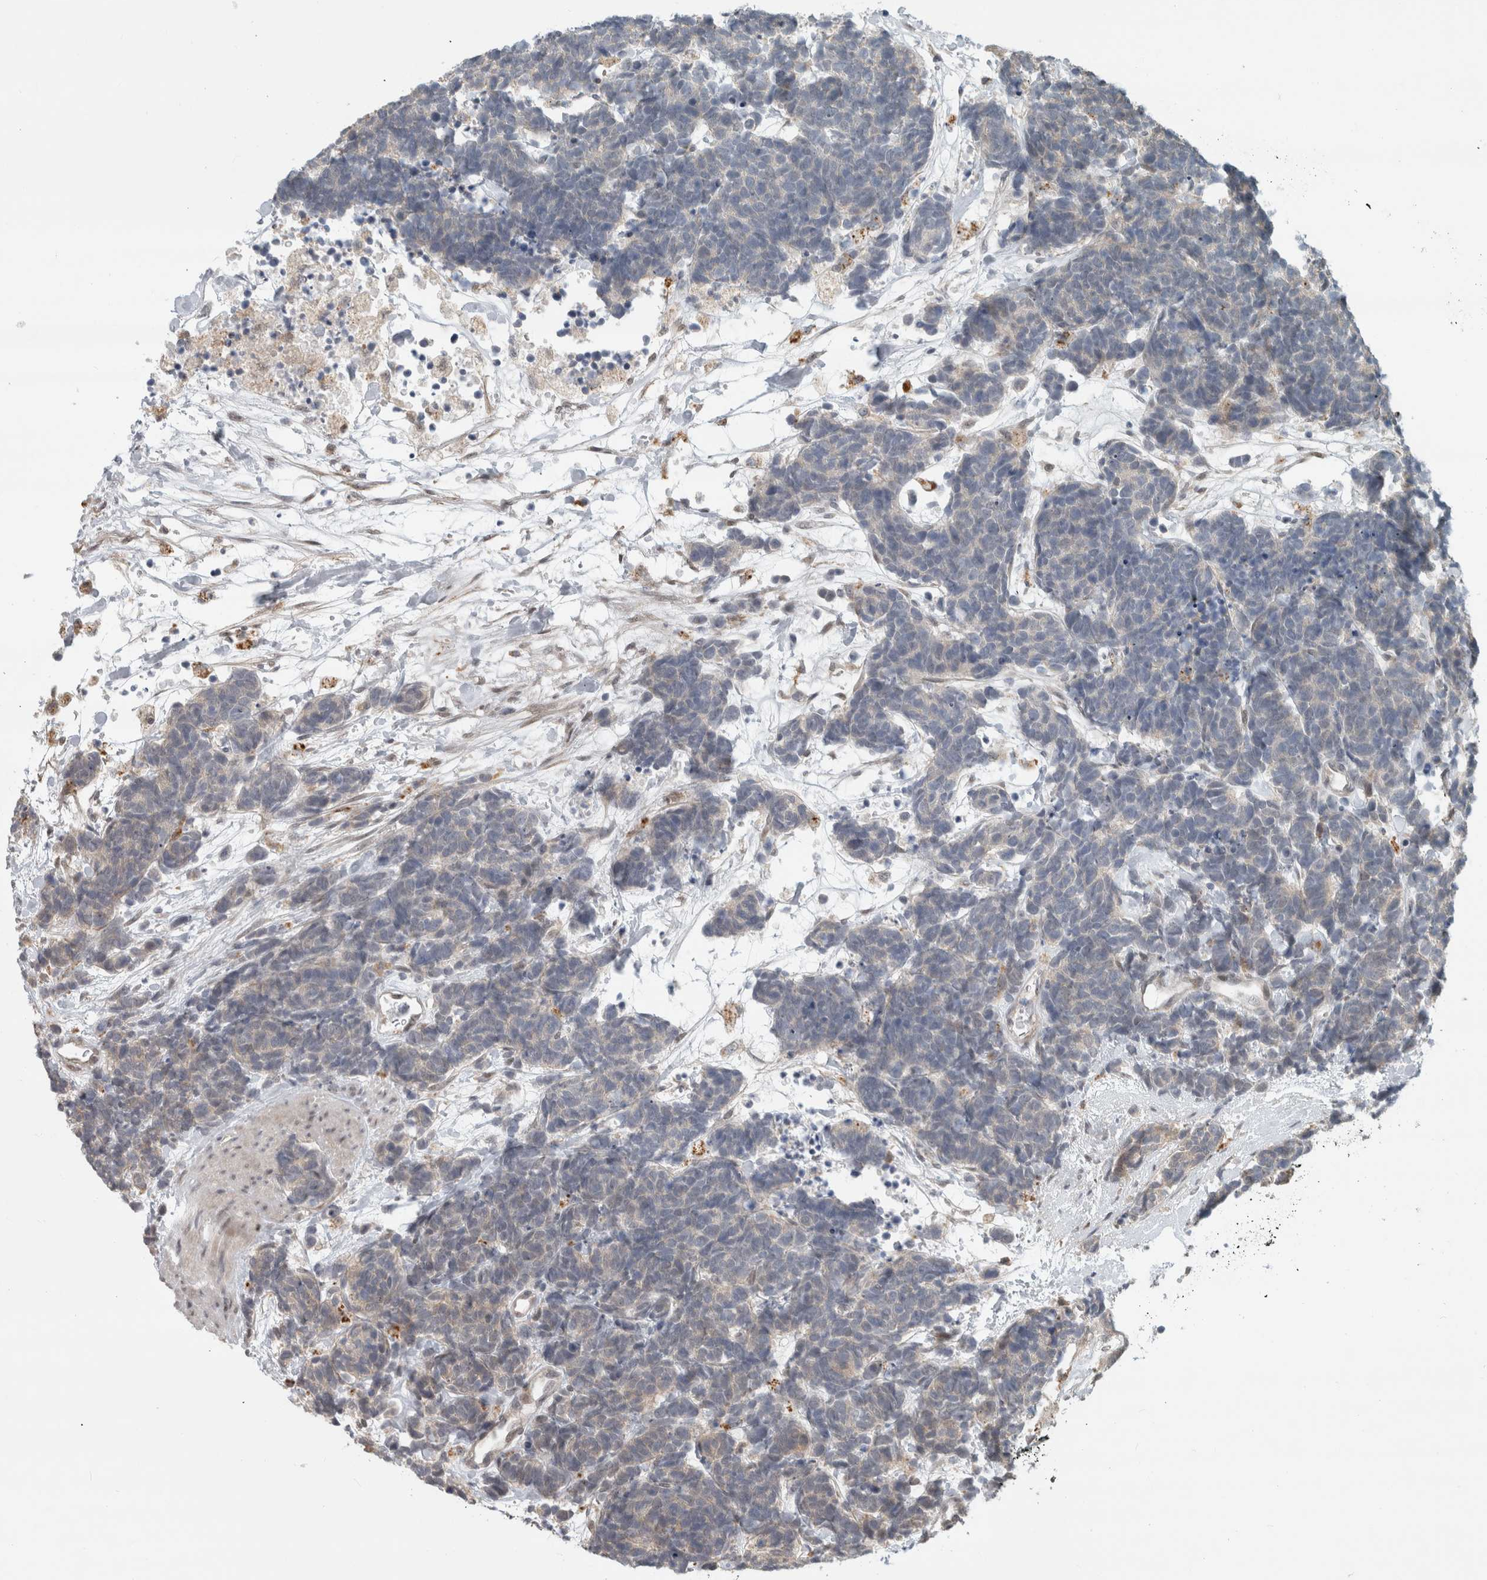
{"staining": {"intensity": "negative", "quantity": "none", "location": "none"}, "tissue": "carcinoid", "cell_type": "Tumor cells", "image_type": "cancer", "snomed": [{"axis": "morphology", "description": "Carcinoma, NOS"}, {"axis": "morphology", "description": "Carcinoid, malignant, NOS"}, {"axis": "topography", "description": "Urinary bladder"}], "caption": "High power microscopy histopathology image of an immunohistochemistry (IHC) photomicrograph of carcinoid (malignant), revealing no significant positivity in tumor cells.", "gene": "NAB2", "patient": {"sex": "male", "age": 57}}